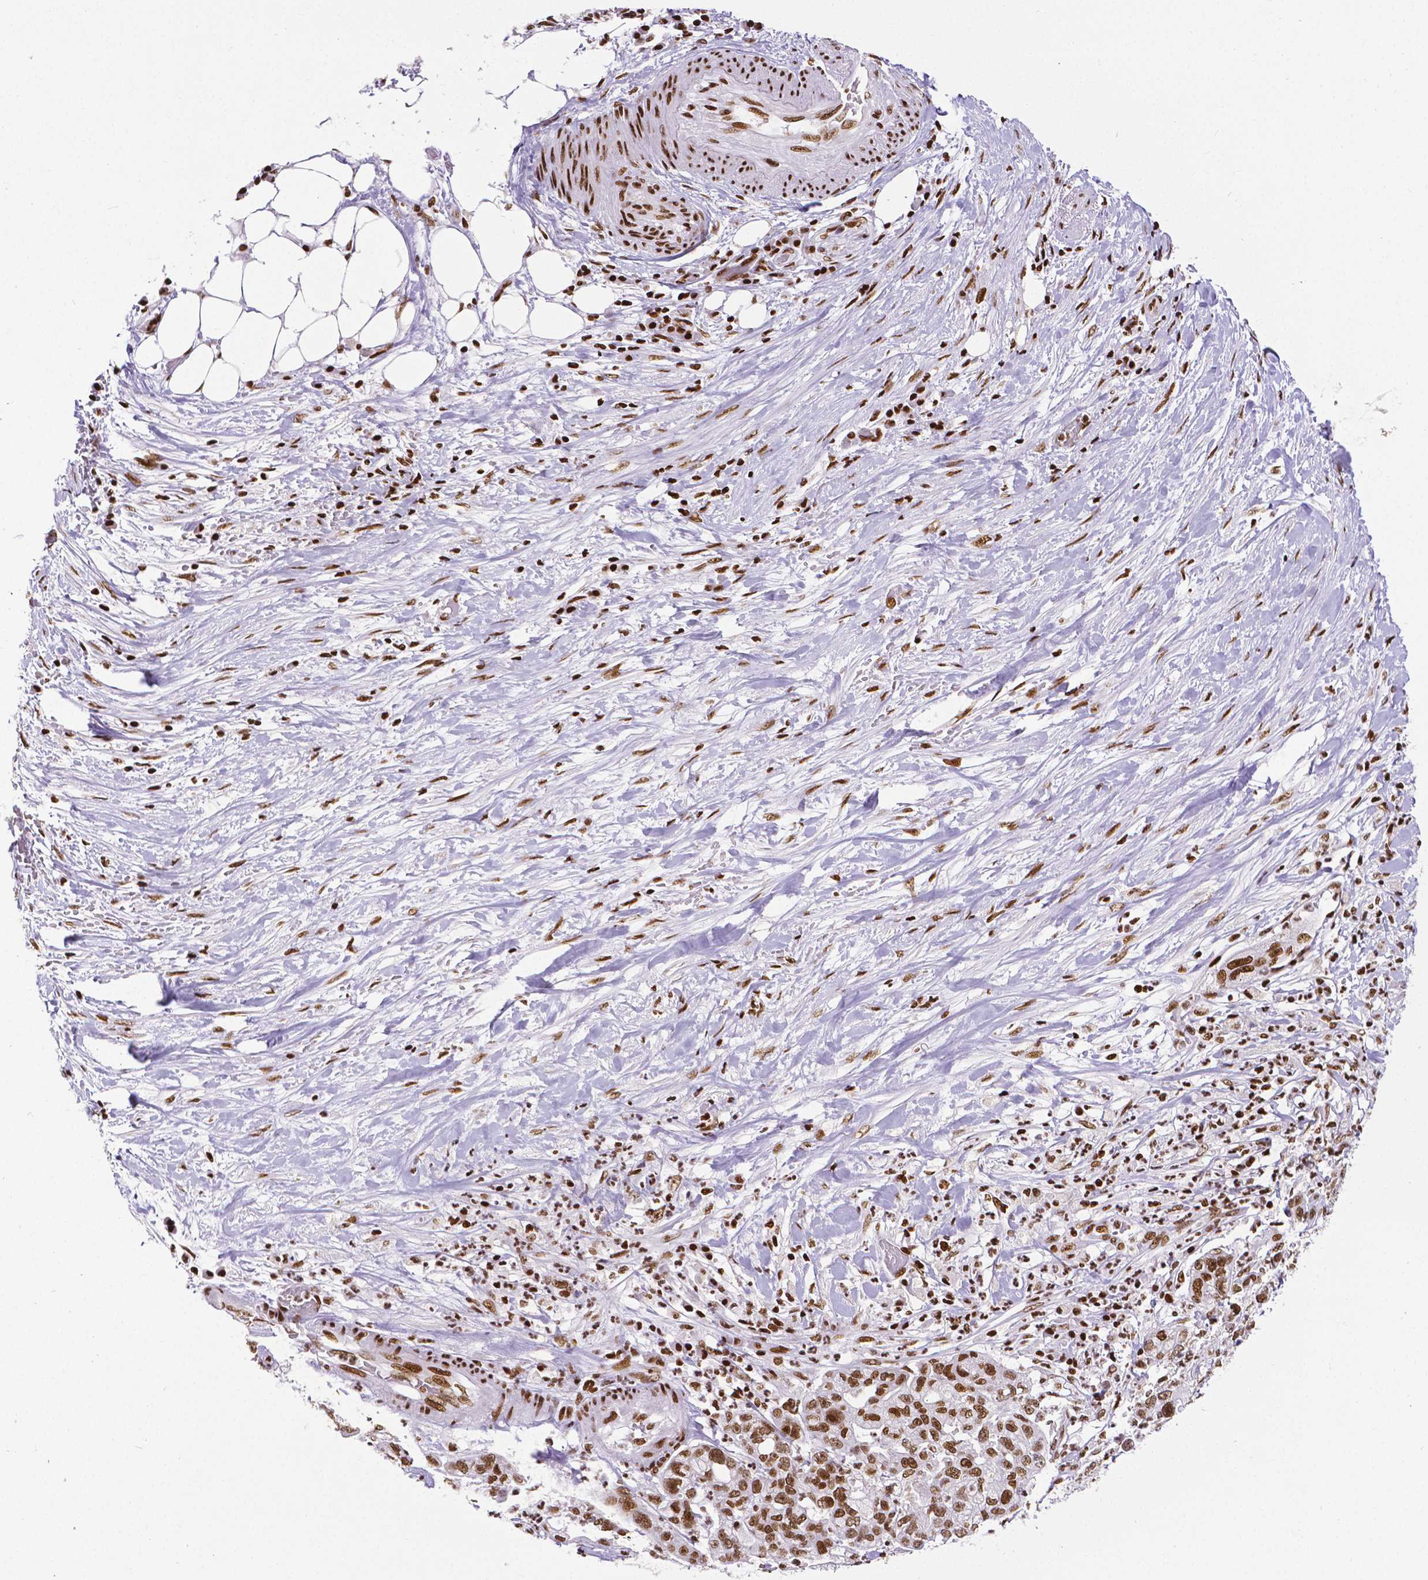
{"staining": {"intensity": "strong", "quantity": ">75%", "location": "nuclear"}, "tissue": "pancreatic cancer", "cell_type": "Tumor cells", "image_type": "cancer", "snomed": [{"axis": "morphology", "description": "Adenocarcinoma, NOS"}, {"axis": "topography", "description": "Pancreas"}], "caption": "Immunohistochemical staining of pancreatic adenocarcinoma shows high levels of strong nuclear protein positivity in about >75% of tumor cells.", "gene": "CTCF", "patient": {"sex": "female", "age": 69}}